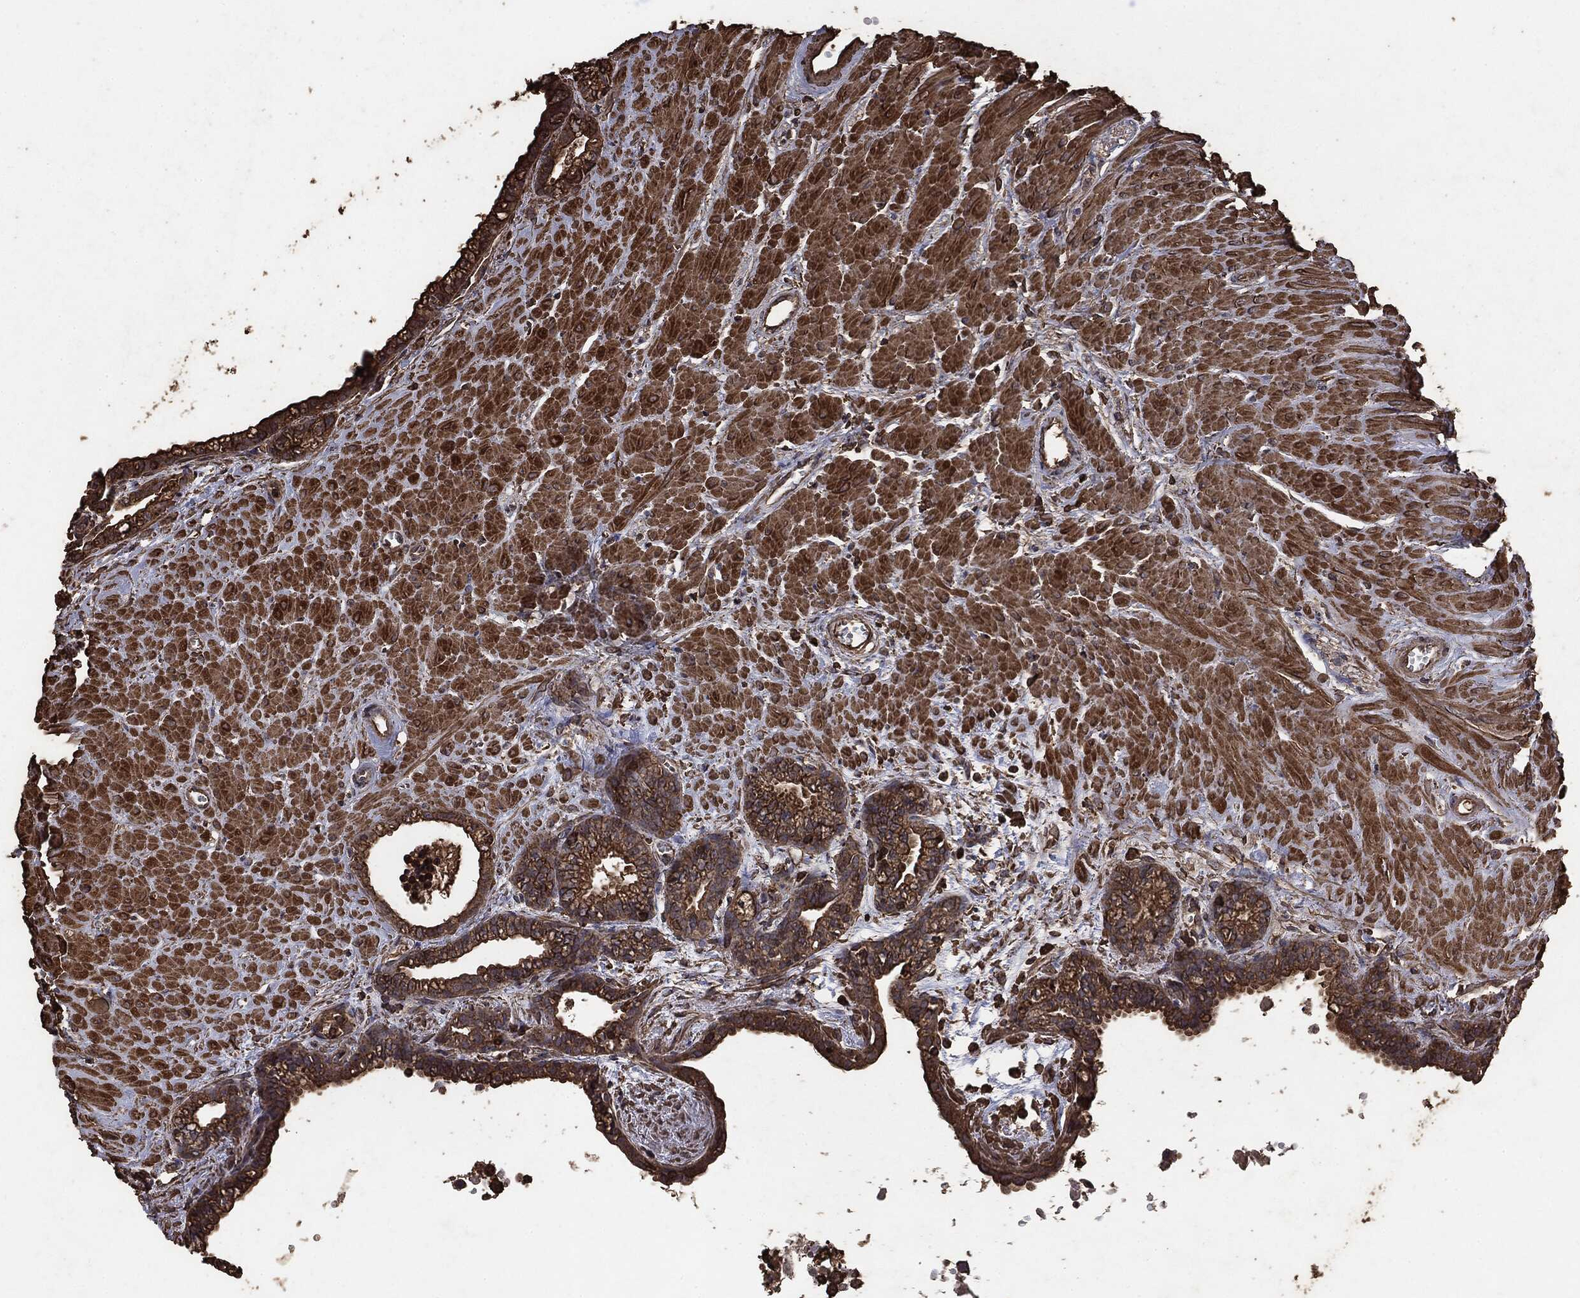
{"staining": {"intensity": "moderate", "quantity": "25%-75%", "location": "cytoplasmic/membranous"}, "tissue": "seminal vesicle", "cell_type": "Glandular cells", "image_type": "normal", "snomed": [{"axis": "morphology", "description": "Normal tissue, NOS"}, {"axis": "morphology", "description": "Urothelial carcinoma, NOS"}, {"axis": "topography", "description": "Urinary bladder"}, {"axis": "topography", "description": "Seminal veicle"}], "caption": "Protein expression analysis of normal human seminal vesicle reveals moderate cytoplasmic/membranous positivity in approximately 25%-75% of glandular cells. Using DAB (3,3'-diaminobenzidine) (brown) and hematoxylin (blue) stains, captured at high magnification using brightfield microscopy.", "gene": "MTOR", "patient": {"sex": "male", "age": 76}}